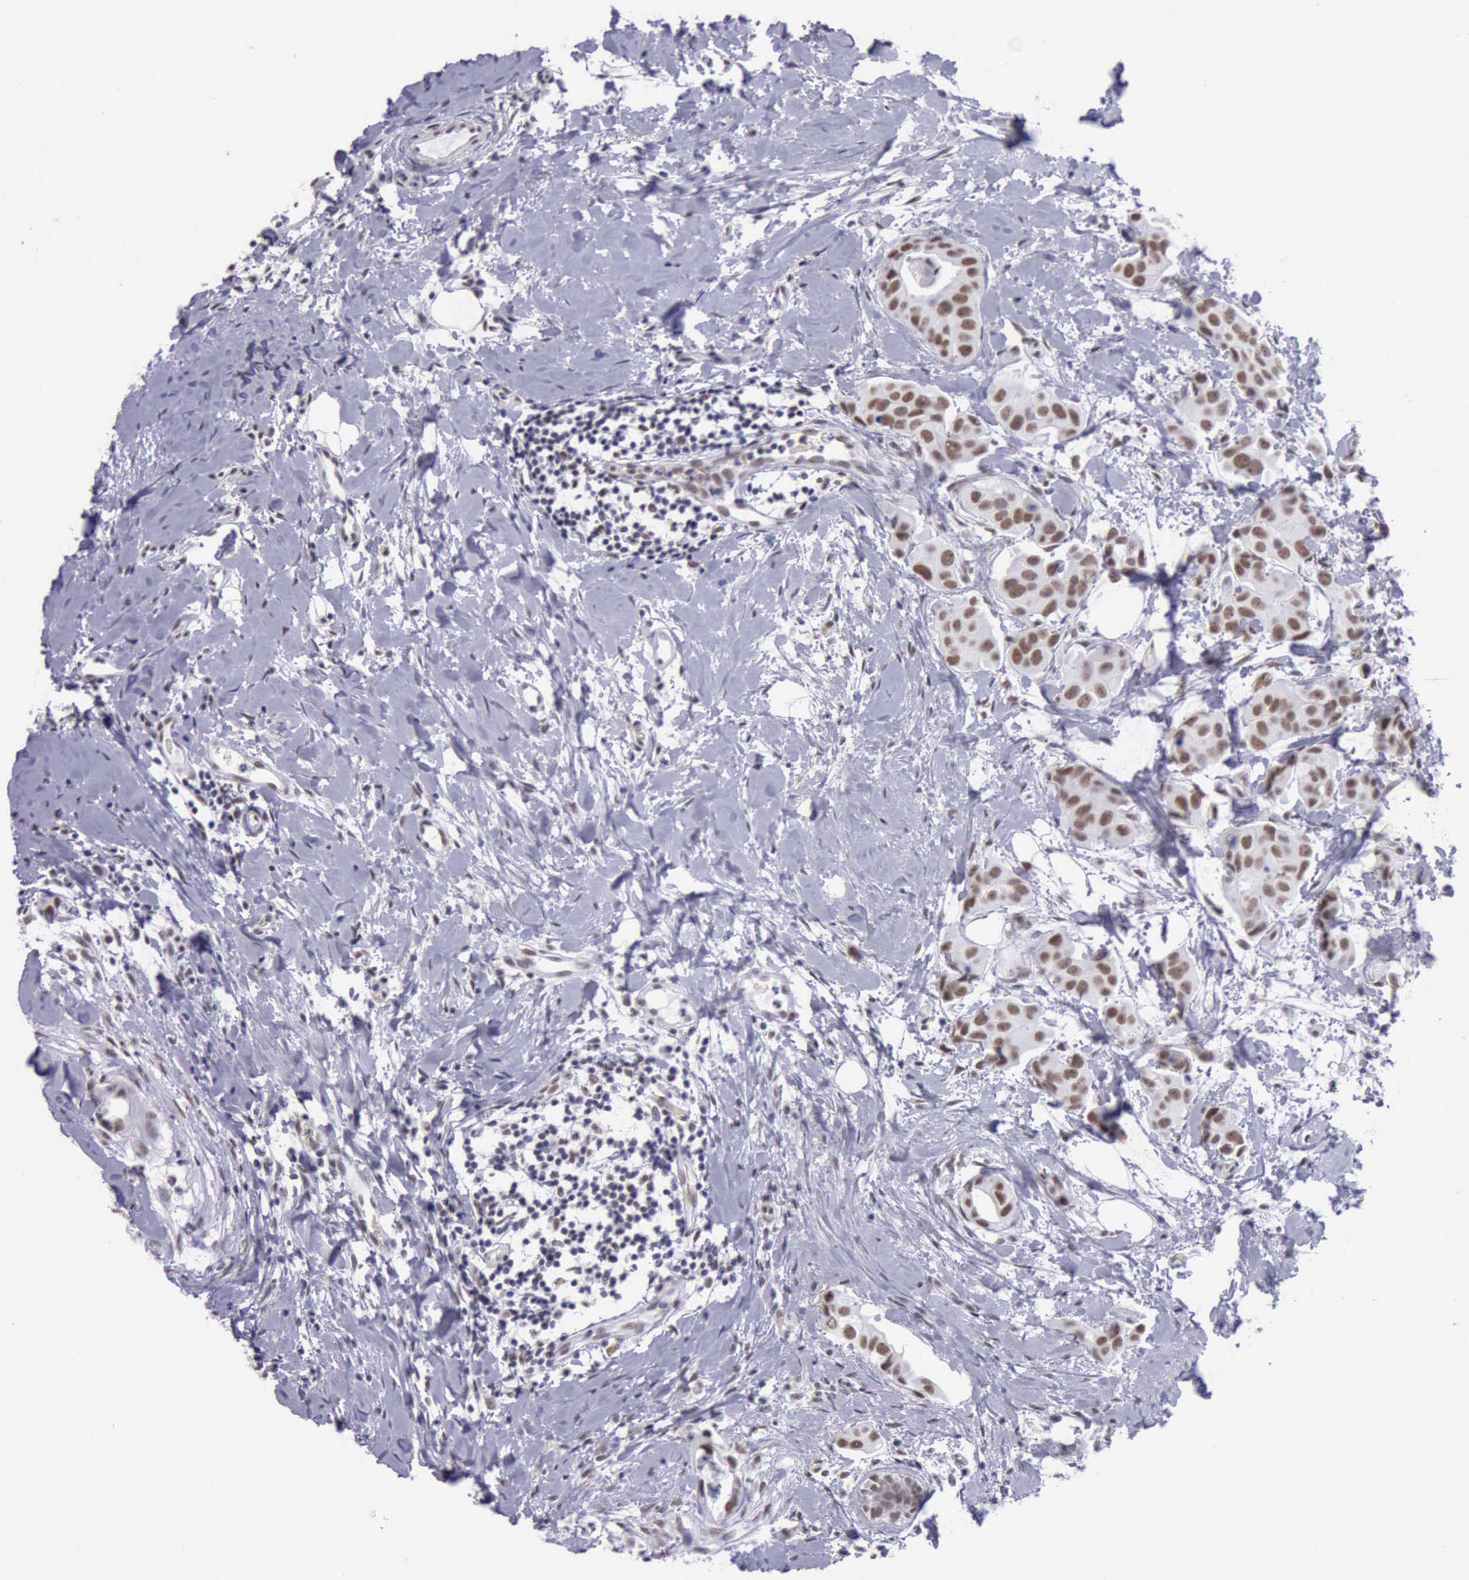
{"staining": {"intensity": "weak", "quantity": "25%-75%", "location": "nuclear"}, "tissue": "breast cancer", "cell_type": "Tumor cells", "image_type": "cancer", "snomed": [{"axis": "morphology", "description": "Duct carcinoma"}, {"axis": "topography", "description": "Breast"}], "caption": "An immunohistochemistry micrograph of tumor tissue is shown. Protein staining in brown shows weak nuclear positivity in intraductal carcinoma (breast) within tumor cells. (brown staining indicates protein expression, while blue staining denotes nuclei).", "gene": "EP300", "patient": {"sex": "female", "age": 40}}